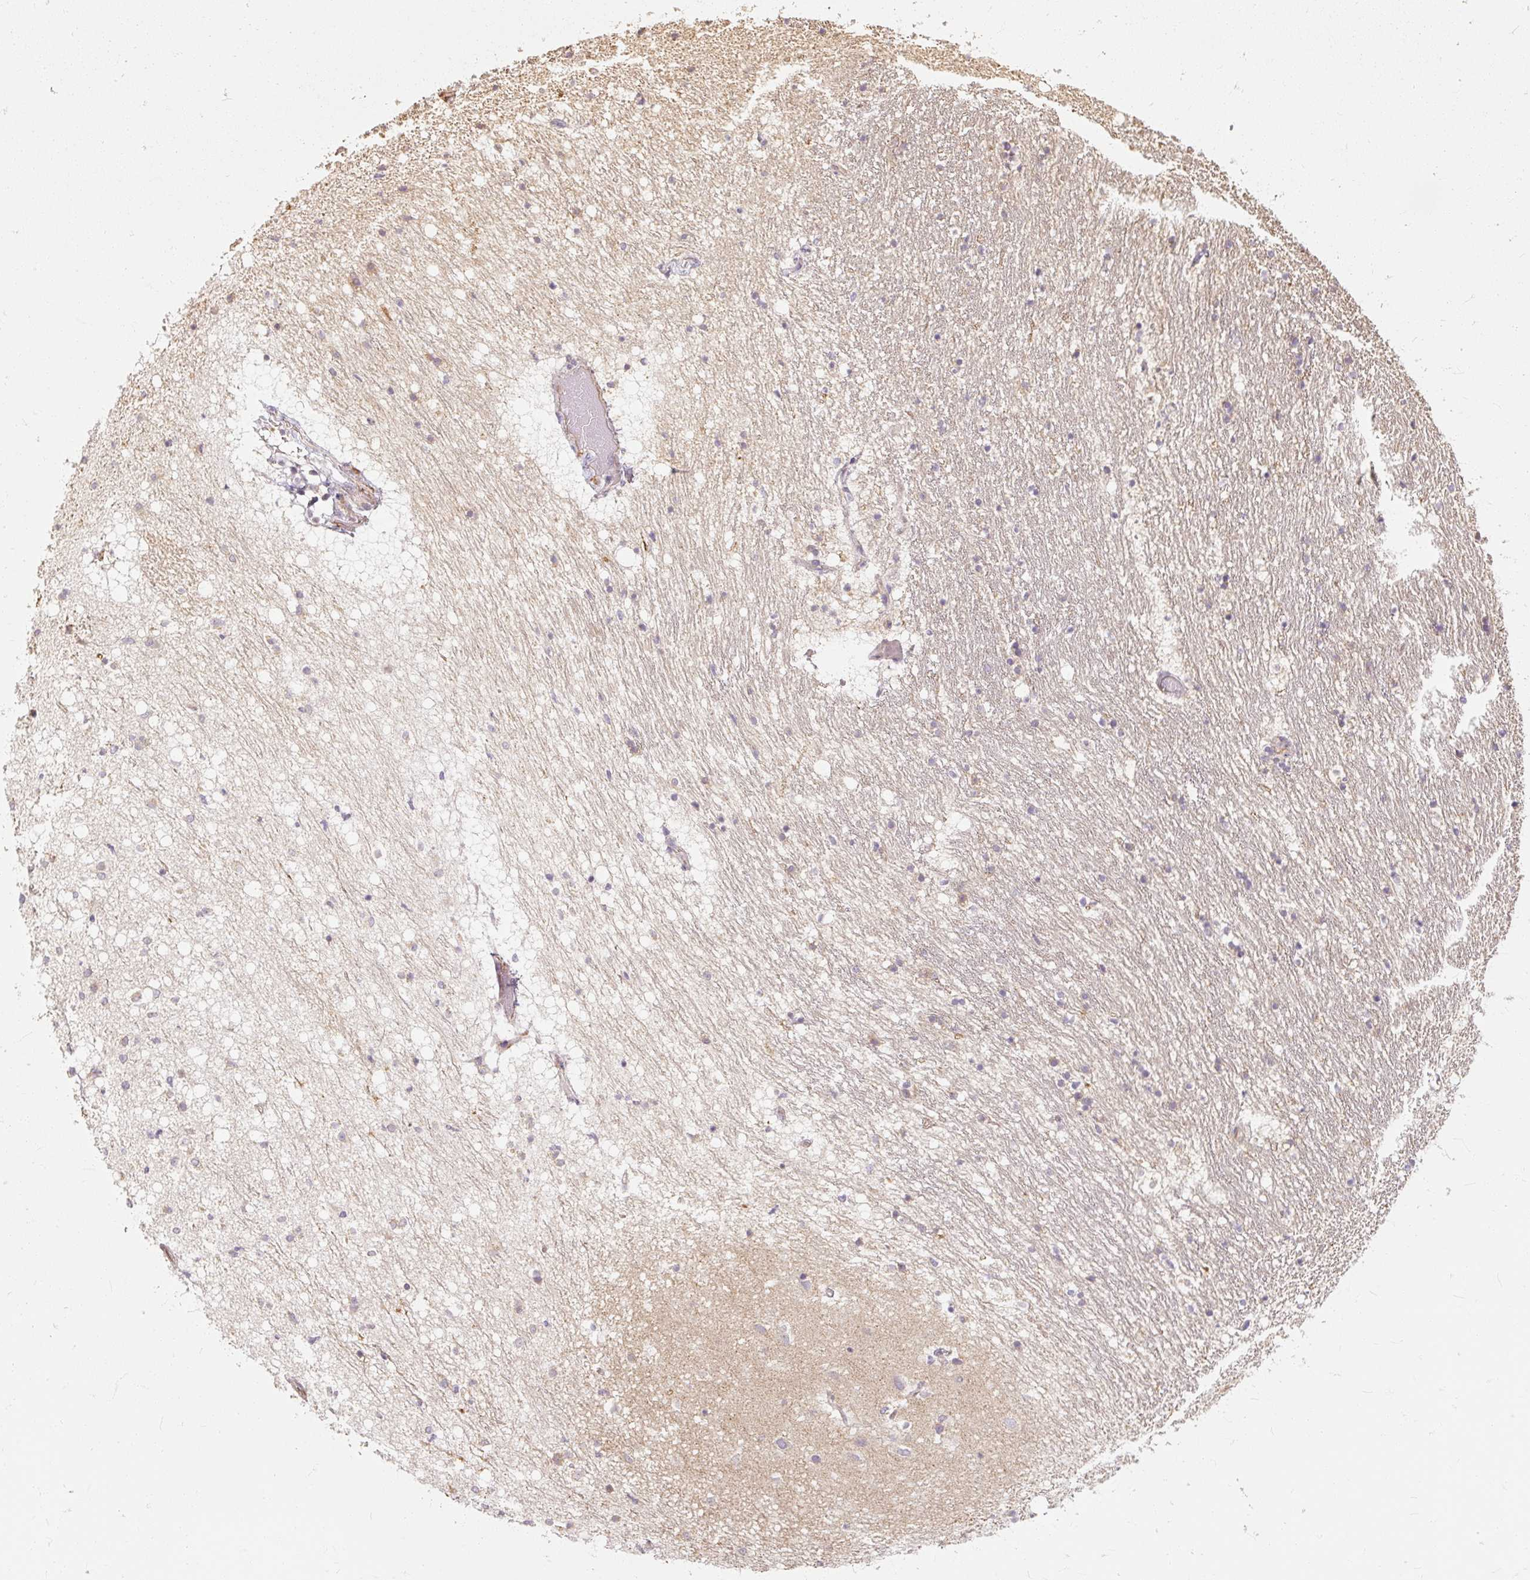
{"staining": {"intensity": "moderate", "quantity": "<25%", "location": "cytoplasmic/membranous"}, "tissue": "caudate", "cell_type": "Glial cells", "image_type": "normal", "snomed": [{"axis": "morphology", "description": "Normal tissue, NOS"}, {"axis": "topography", "description": "Lateral ventricle wall"}], "caption": "Moderate cytoplasmic/membranous protein staining is appreciated in approximately <25% of glial cells in caudate. The staining was performed using DAB, with brown indicating positive protein expression. Nuclei are stained blue with hematoxylin.", "gene": "RB1CC1", "patient": {"sex": "male", "age": 37}}